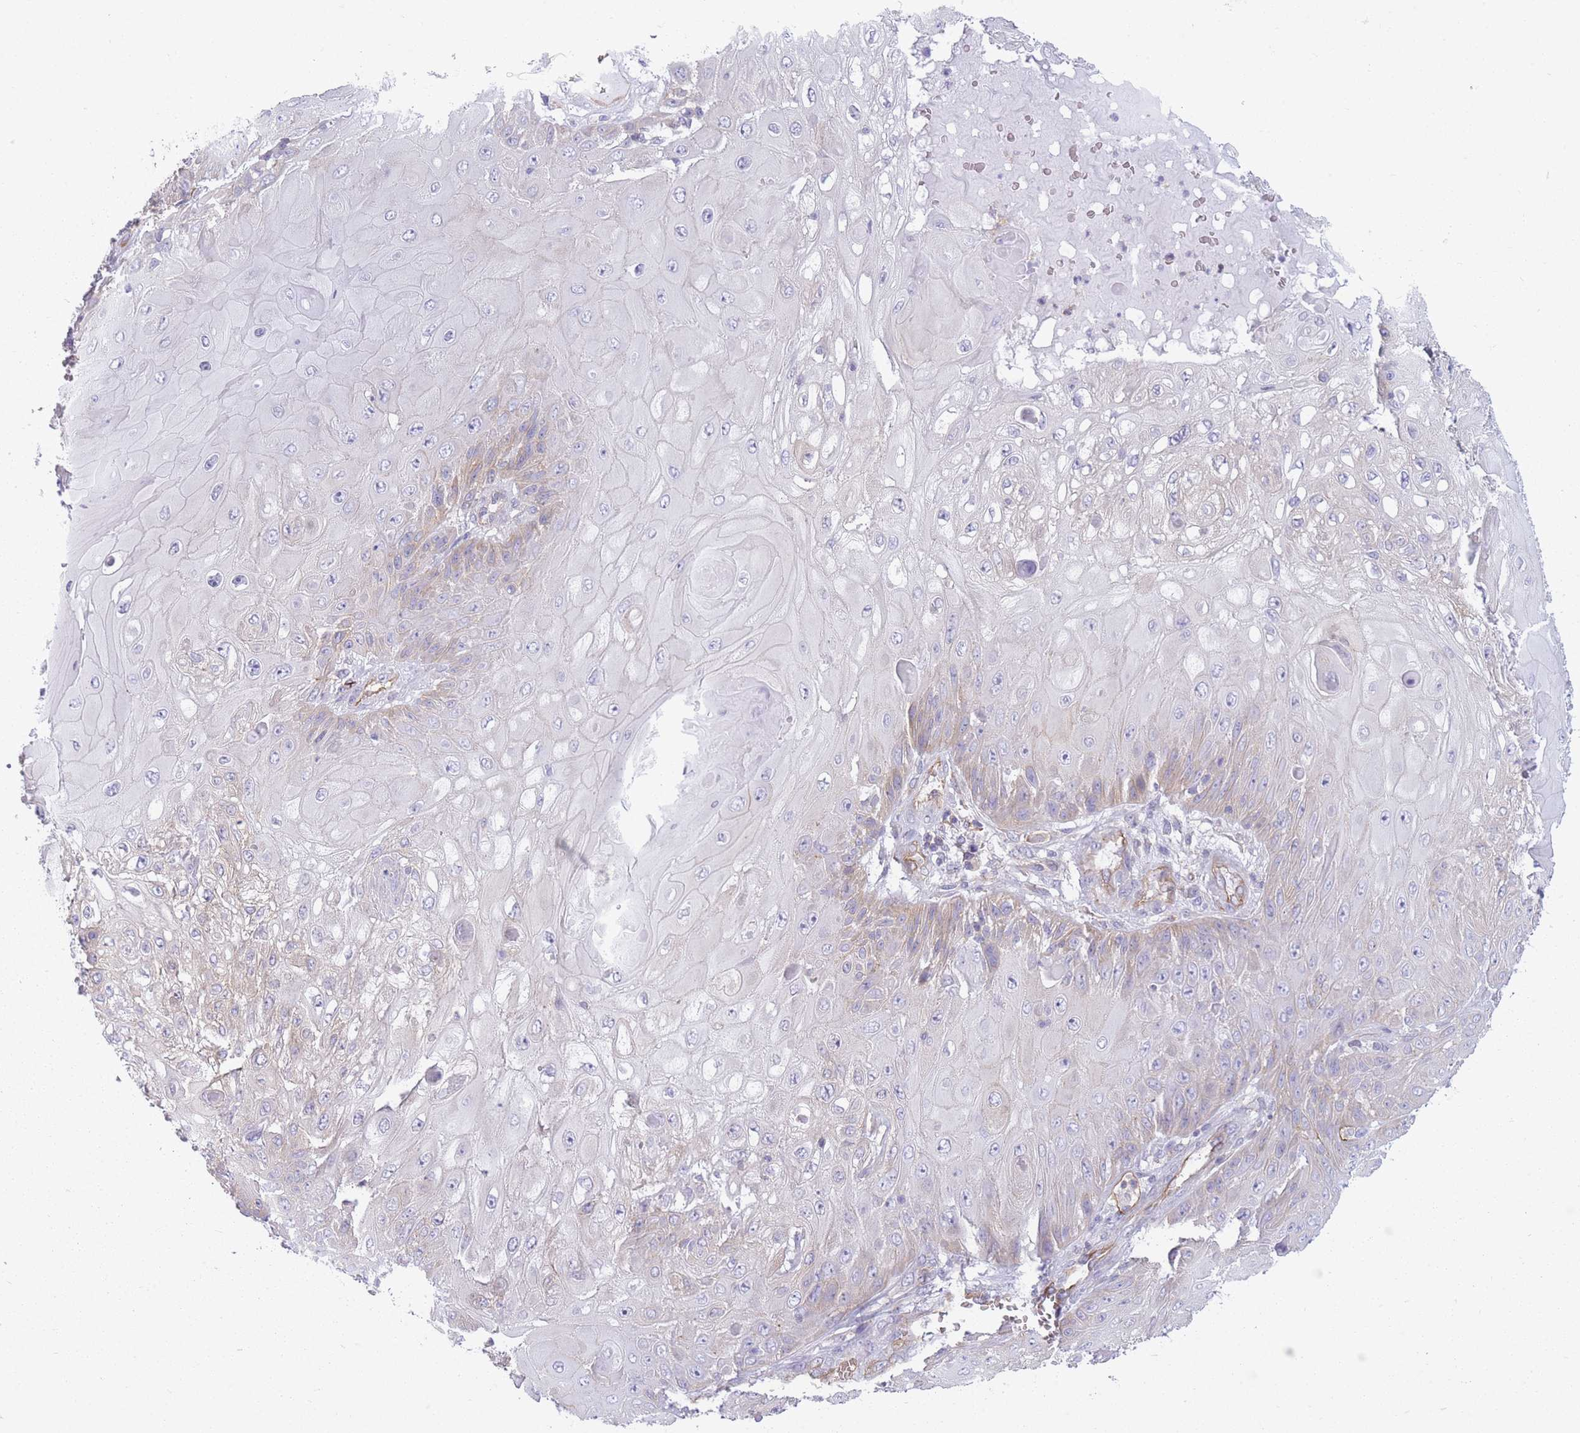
{"staining": {"intensity": "weak", "quantity": "<25%", "location": "cytoplasmic/membranous"}, "tissue": "skin cancer", "cell_type": "Tumor cells", "image_type": "cancer", "snomed": [{"axis": "morphology", "description": "Normal tissue, NOS"}, {"axis": "morphology", "description": "Squamous cell carcinoma, NOS"}, {"axis": "topography", "description": "Skin"}, {"axis": "topography", "description": "Cartilage tissue"}], "caption": "IHC photomicrograph of neoplastic tissue: human squamous cell carcinoma (skin) stained with DAB (3,3'-diaminobenzidine) shows no significant protein expression in tumor cells.", "gene": "ADD1", "patient": {"sex": "female", "age": 79}}